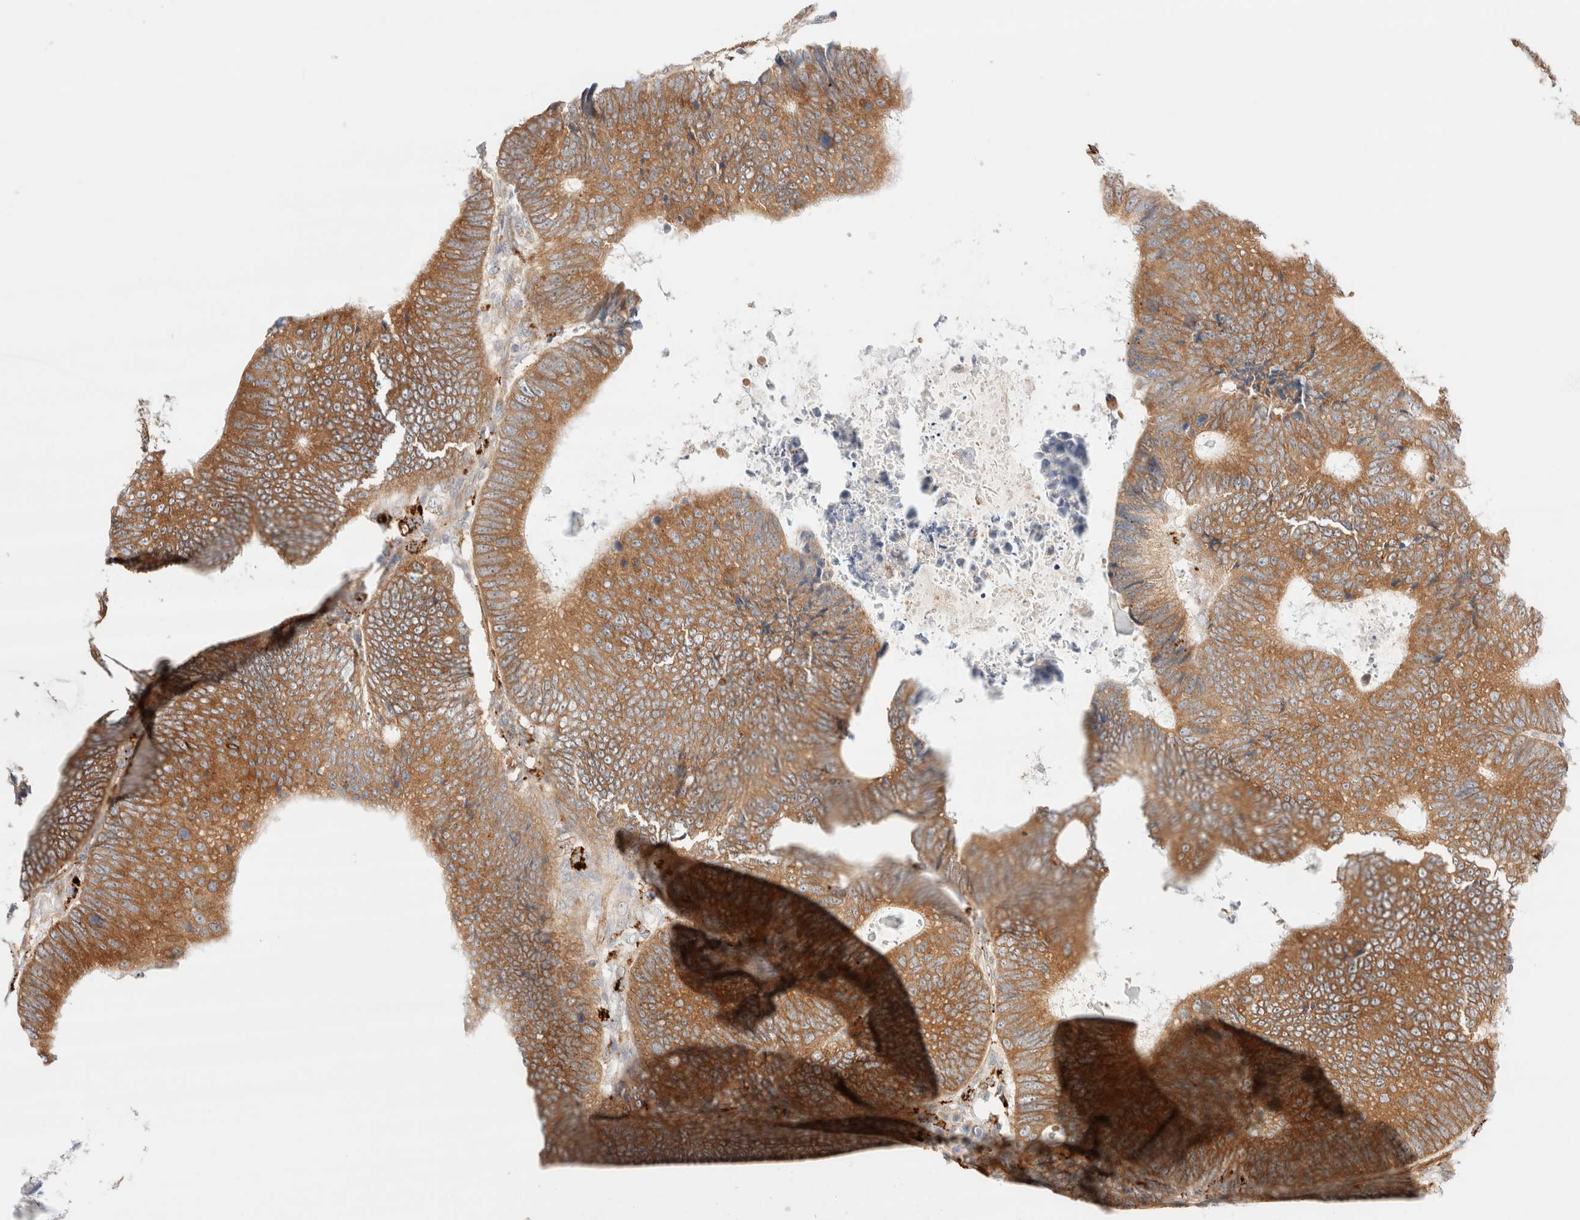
{"staining": {"intensity": "moderate", "quantity": ">75%", "location": "cytoplasmic/membranous"}, "tissue": "colorectal cancer", "cell_type": "Tumor cells", "image_type": "cancer", "snomed": [{"axis": "morphology", "description": "Adenocarcinoma, NOS"}, {"axis": "topography", "description": "Colon"}], "caption": "Colorectal cancer (adenocarcinoma) was stained to show a protein in brown. There is medium levels of moderate cytoplasmic/membranous staining in about >75% of tumor cells. (Brightfield microscopy of DAB IHC at high magnification).", "gene": "RRP15", "patient": {"sex": "male", "age": 56}}